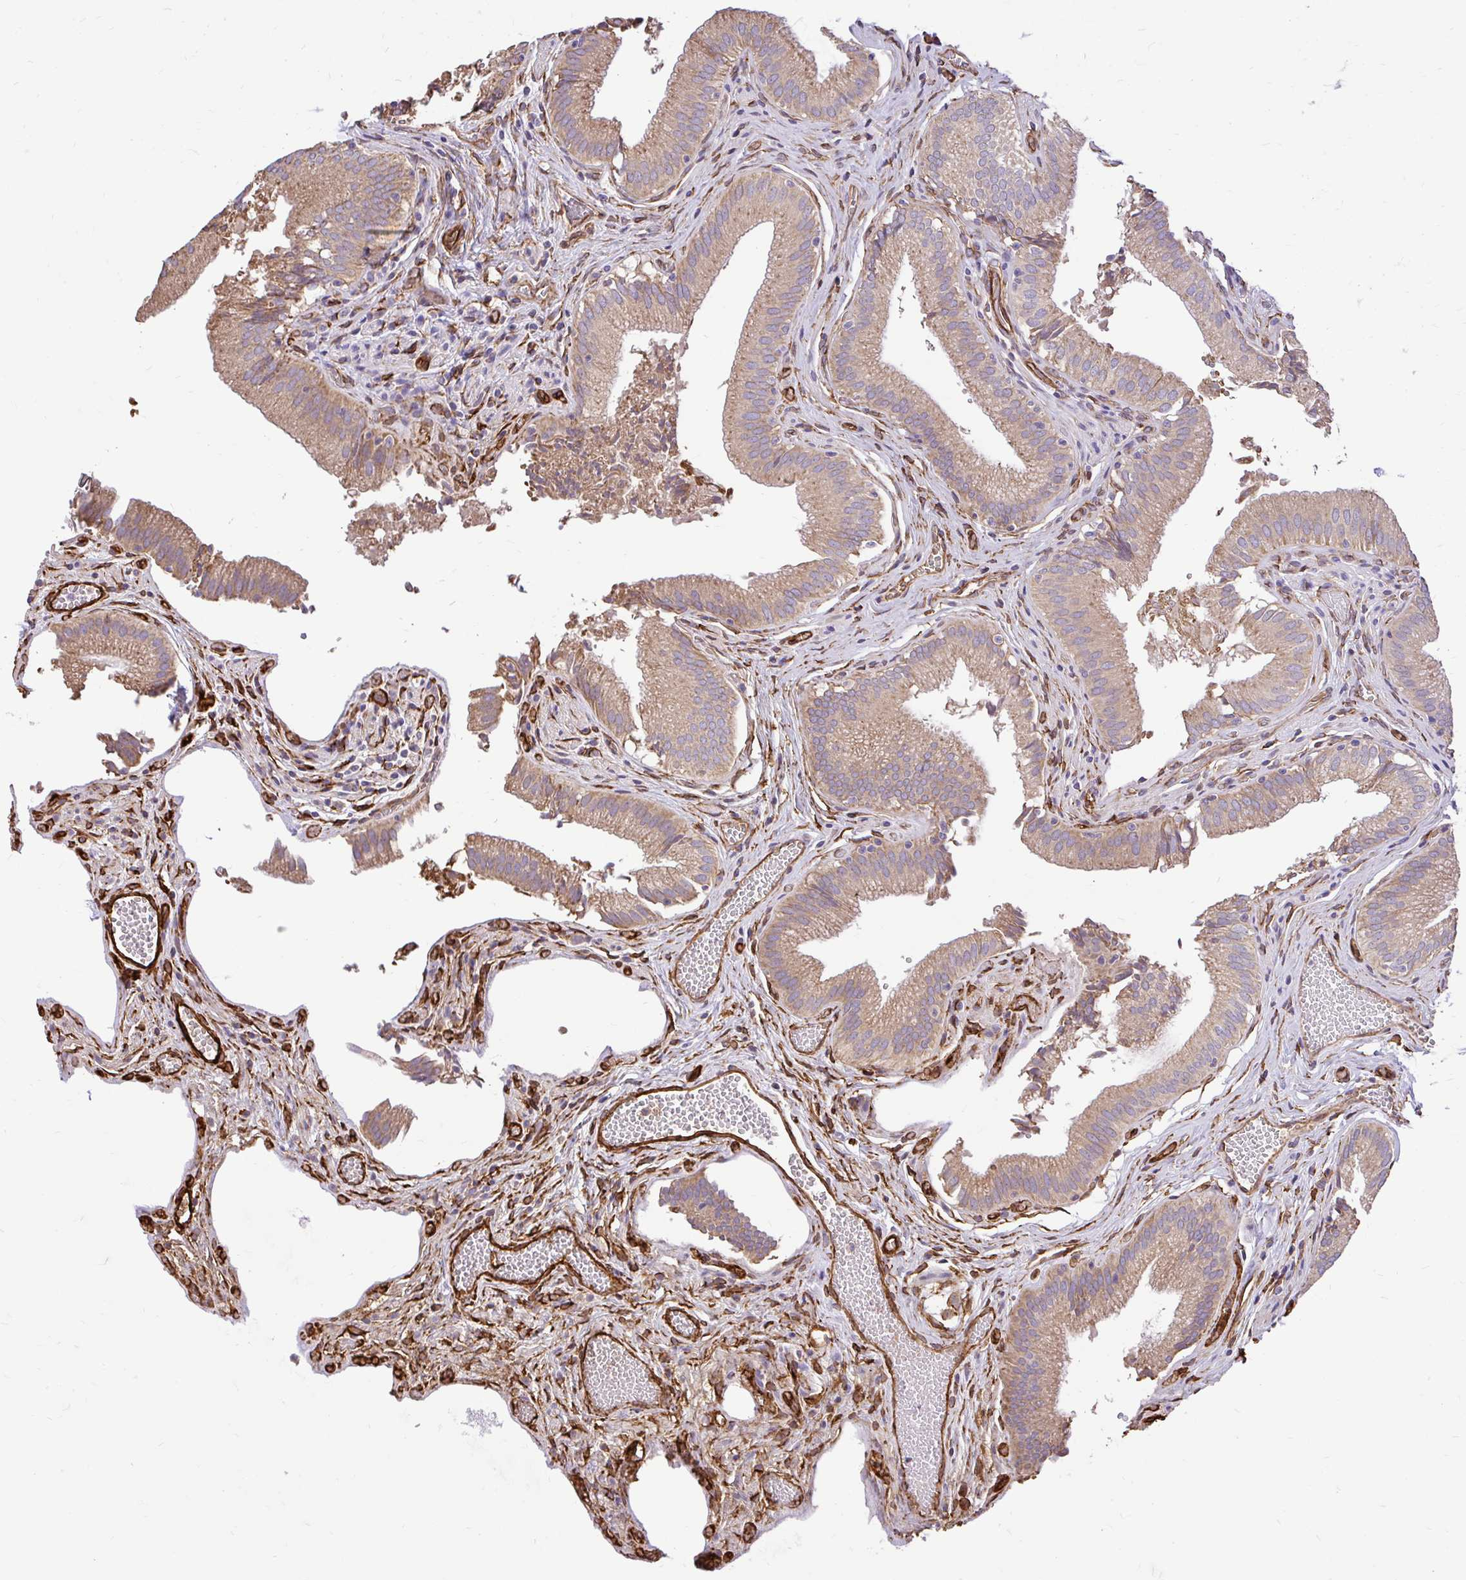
{"staining": {"intensity": "moderate", "quantity": ">75%", "location": "cytoplasmic/membranous"}, "tissue": "gallbladder", "cell_type": "Glandular cells", "image_type": "normal", "snomed": [{"axis": "morphology", "description": "Normal tissue, NOS"}, {"axis": "topography", "description": "Gallbladder"}, {"axis": "topography", "description": "Peripheral nerve tissue"}], "caption": "This micrograph reveals benign gallbladder stained with IHC to label a protein in brown. The cytoplasmic/membranous of glandular cells show moderate positivity for the protein. Nuclei are counter-stained blue.", "gene": "PTPRK", "patient": {"sex": "male", "age": 17}}